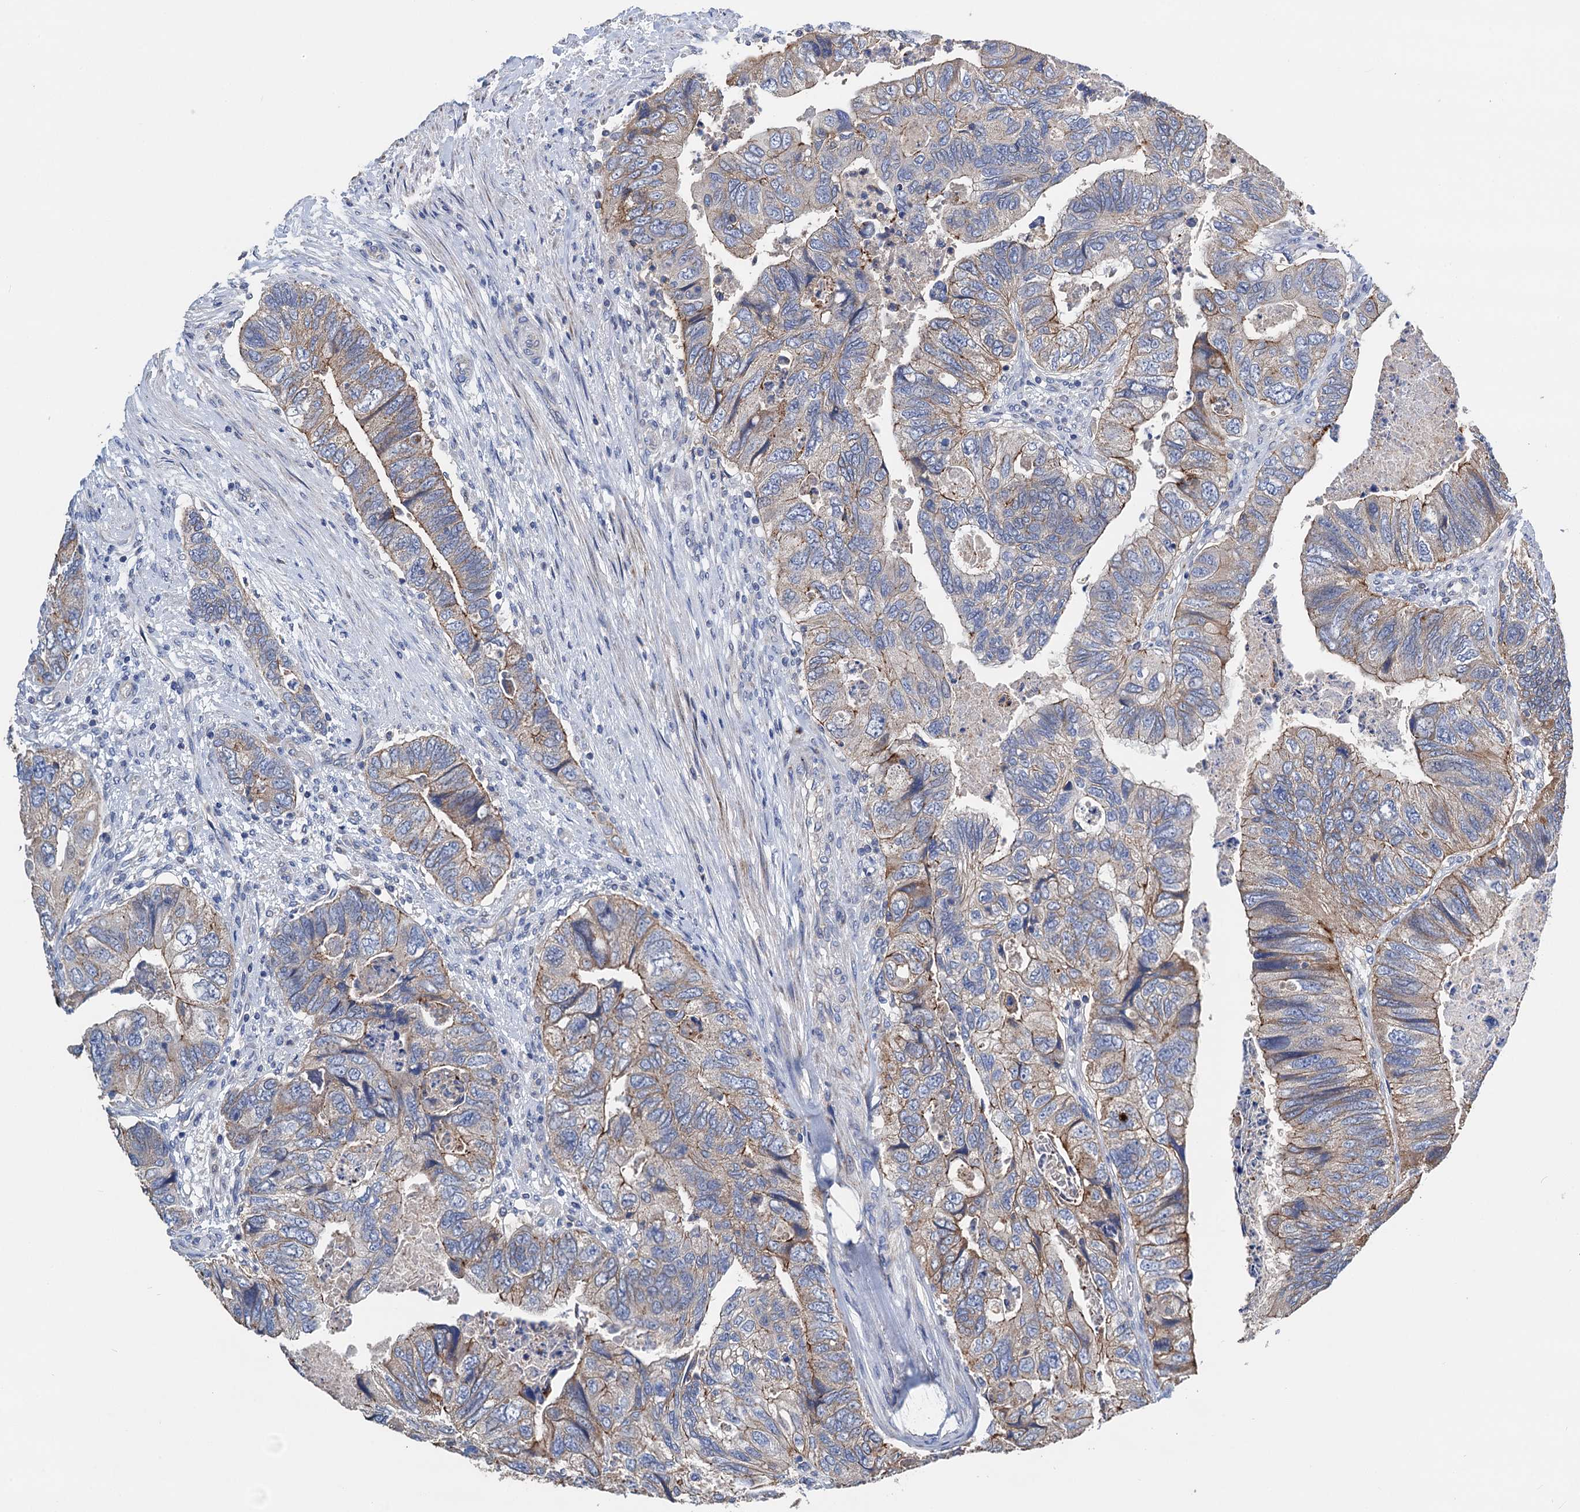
{"staining": {"intensity": "moderate", "quantity": "<25%", "location": "cytoplasmic/membranous"}, "tissue": "colorectal cancer", "cell_type": "Tumor cells", "image_type": "cancer", "snomed": [{"axis": "morphology", "description": "Adenocarcinoma, NOS"}, {"axis": "topography", "description": "Rectum"}], "caption": "Protein expression analysis of human colorectal cancer (adenocarcinoma) reveals moderate cytoplasmic/membranous staining in approximately <25% of tumor cells.", "gene": "DGLUCY", "patient": {"sex": "male", "age": 63}}